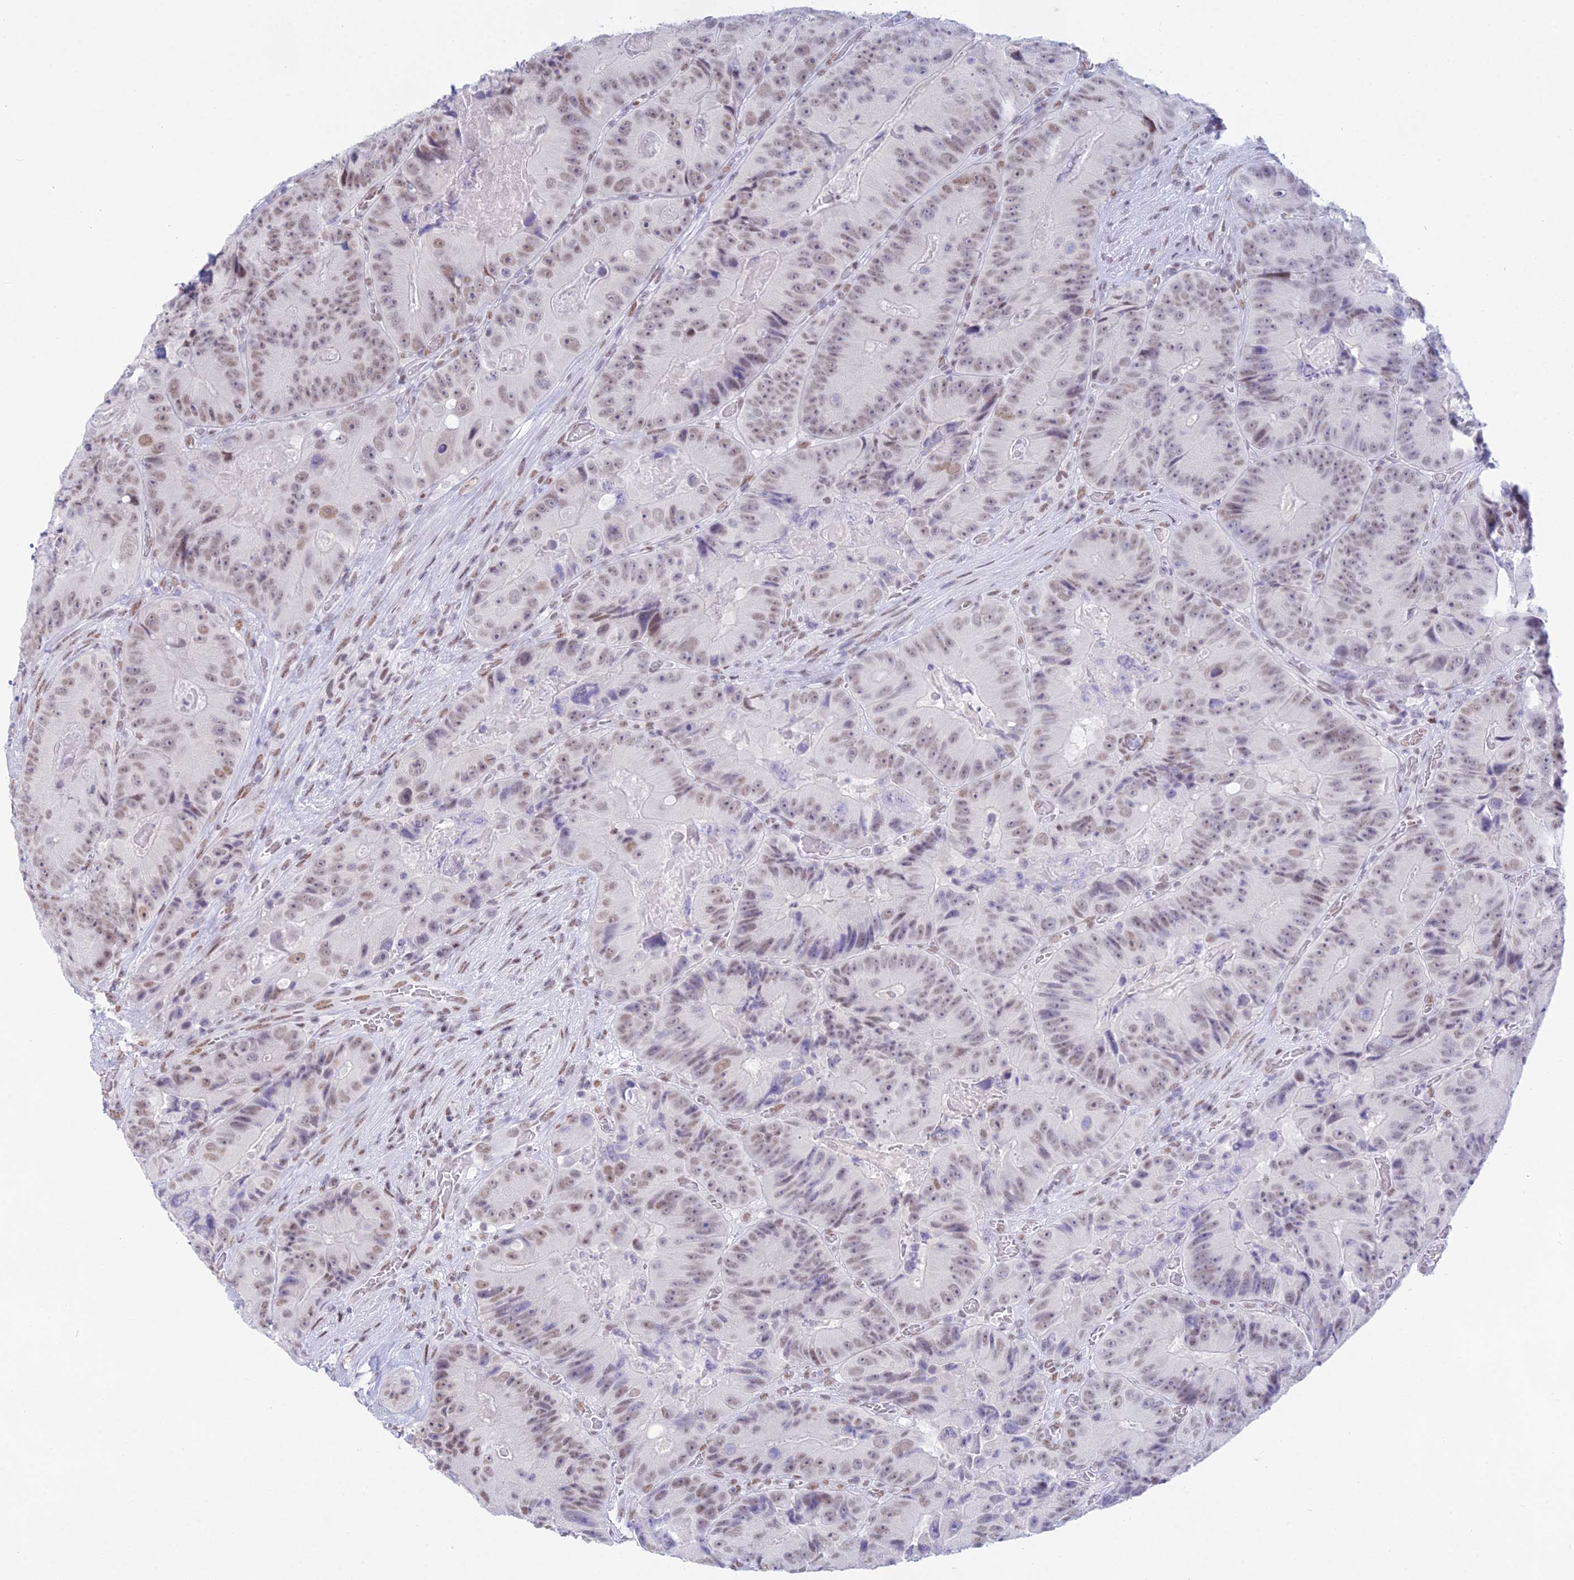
{"staining": {"intensity": "moderate", "quantity": ">75%", "location": "nuclear"}, "tissue": "colorectal cancer", "cell_type": "Tumor cells", "image_type": "cancer", "snomed": [{"axis": "morphology", "description": "Adenocarcinoma, NOS"}, {"axis": "topography", "description": "Colon"}], "caption": "High-magnification brightfield microscopy of colorectal cancer (adenocarcinoma) stained with DAB (3,3'-diaminobenzidine) (brown) and counterstained with hematoxylin (blue). tumor cells exhibit moderate nuclear staining is appreciated in about>75% of cells.", "gene": "CDC26", "patient": {"sex": "female", "age": 86}}